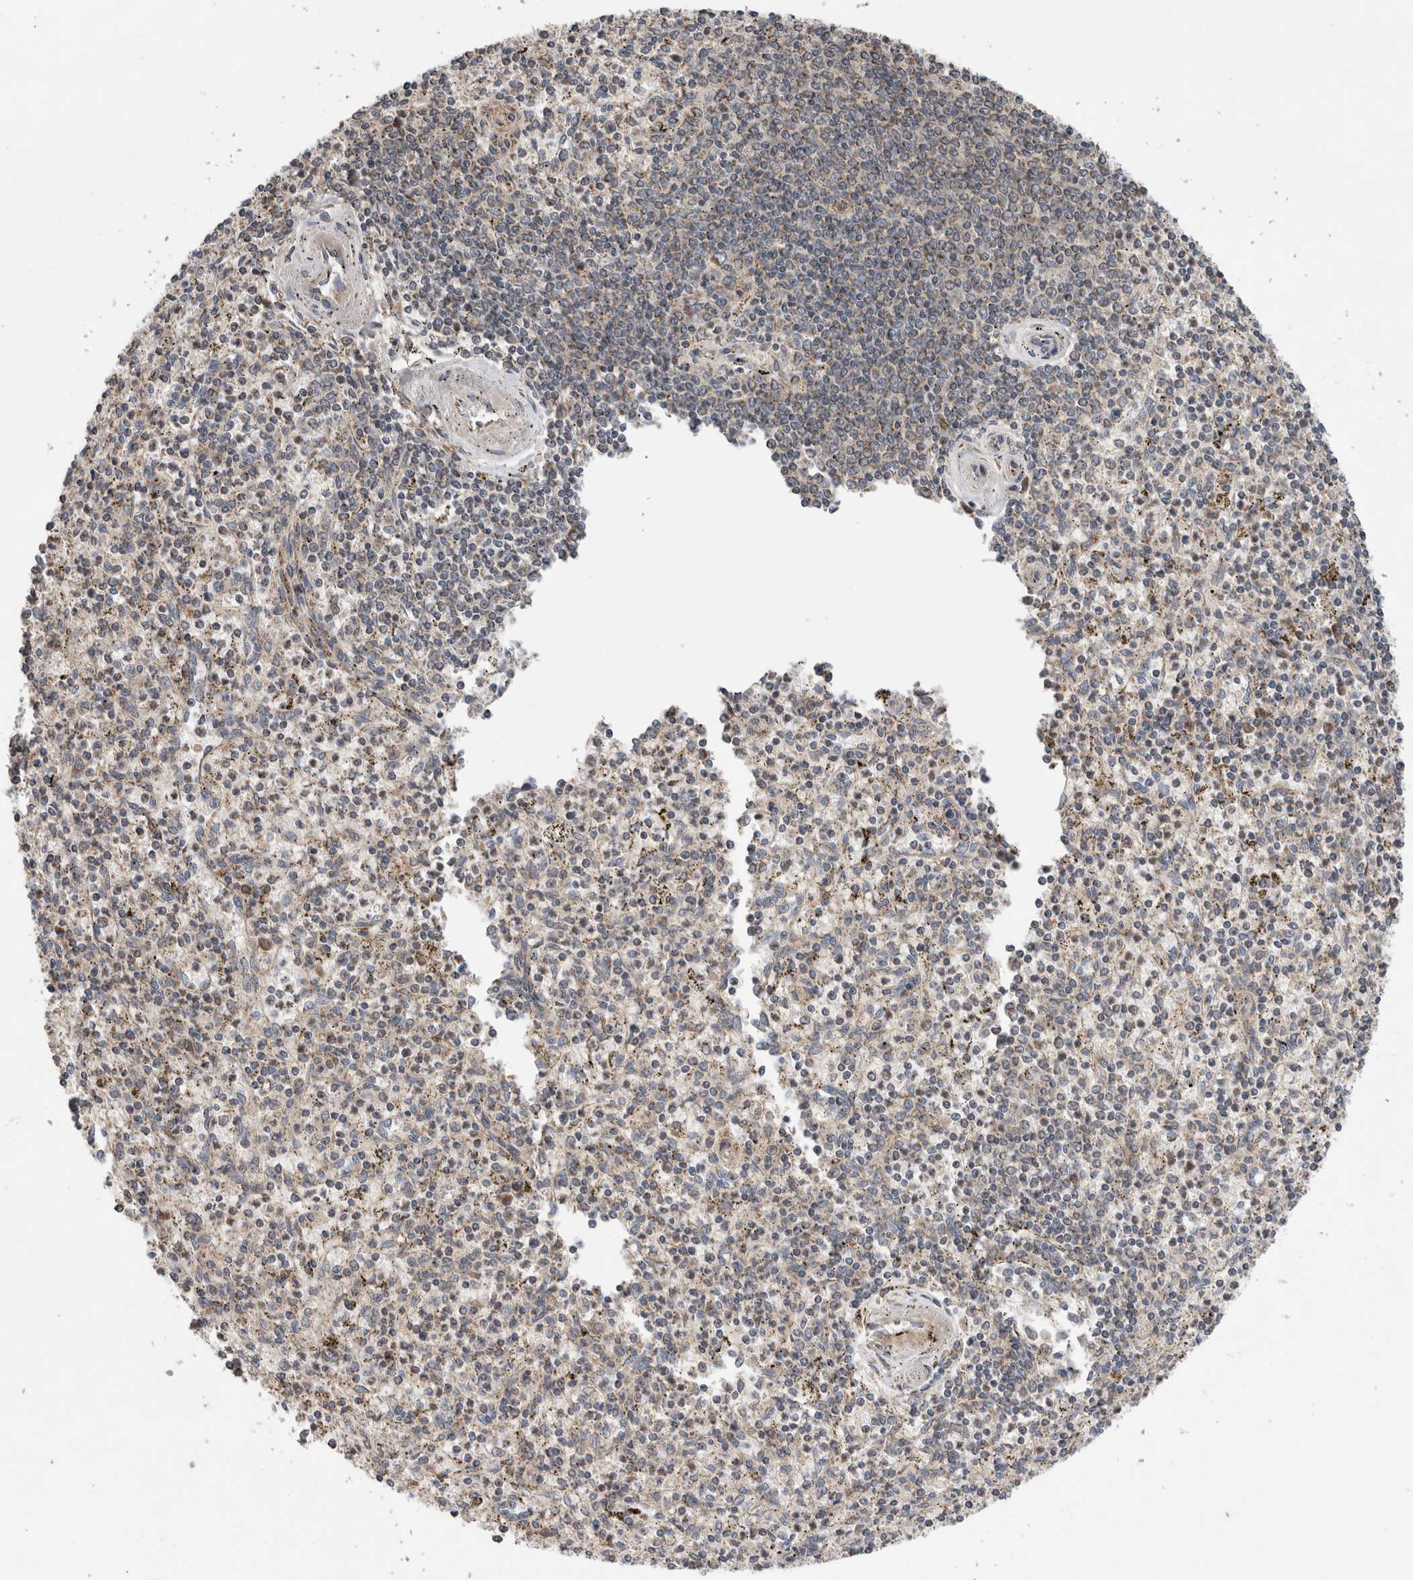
{"staining": {"intensity": "strong", "quantity": "<25%", "location": "cytoplasmic/membranous"}, "tissue": "spleen", "cell_type": "Cells in red pulp", "image_type": "normal", "snomed": [{"axis": "morphology", "description": "Normal tissue, NOS"}, {"axis": "topography", "description": "Spleen"}], "caption": "Spleen stained with IHC displays strong cytoplasmic/membranous staining in approximately <25% of cells in red pulp. Nuclei are stained in blue.", "gene": "KIF21B", "patient": {"sex": "male", "age": 72}}